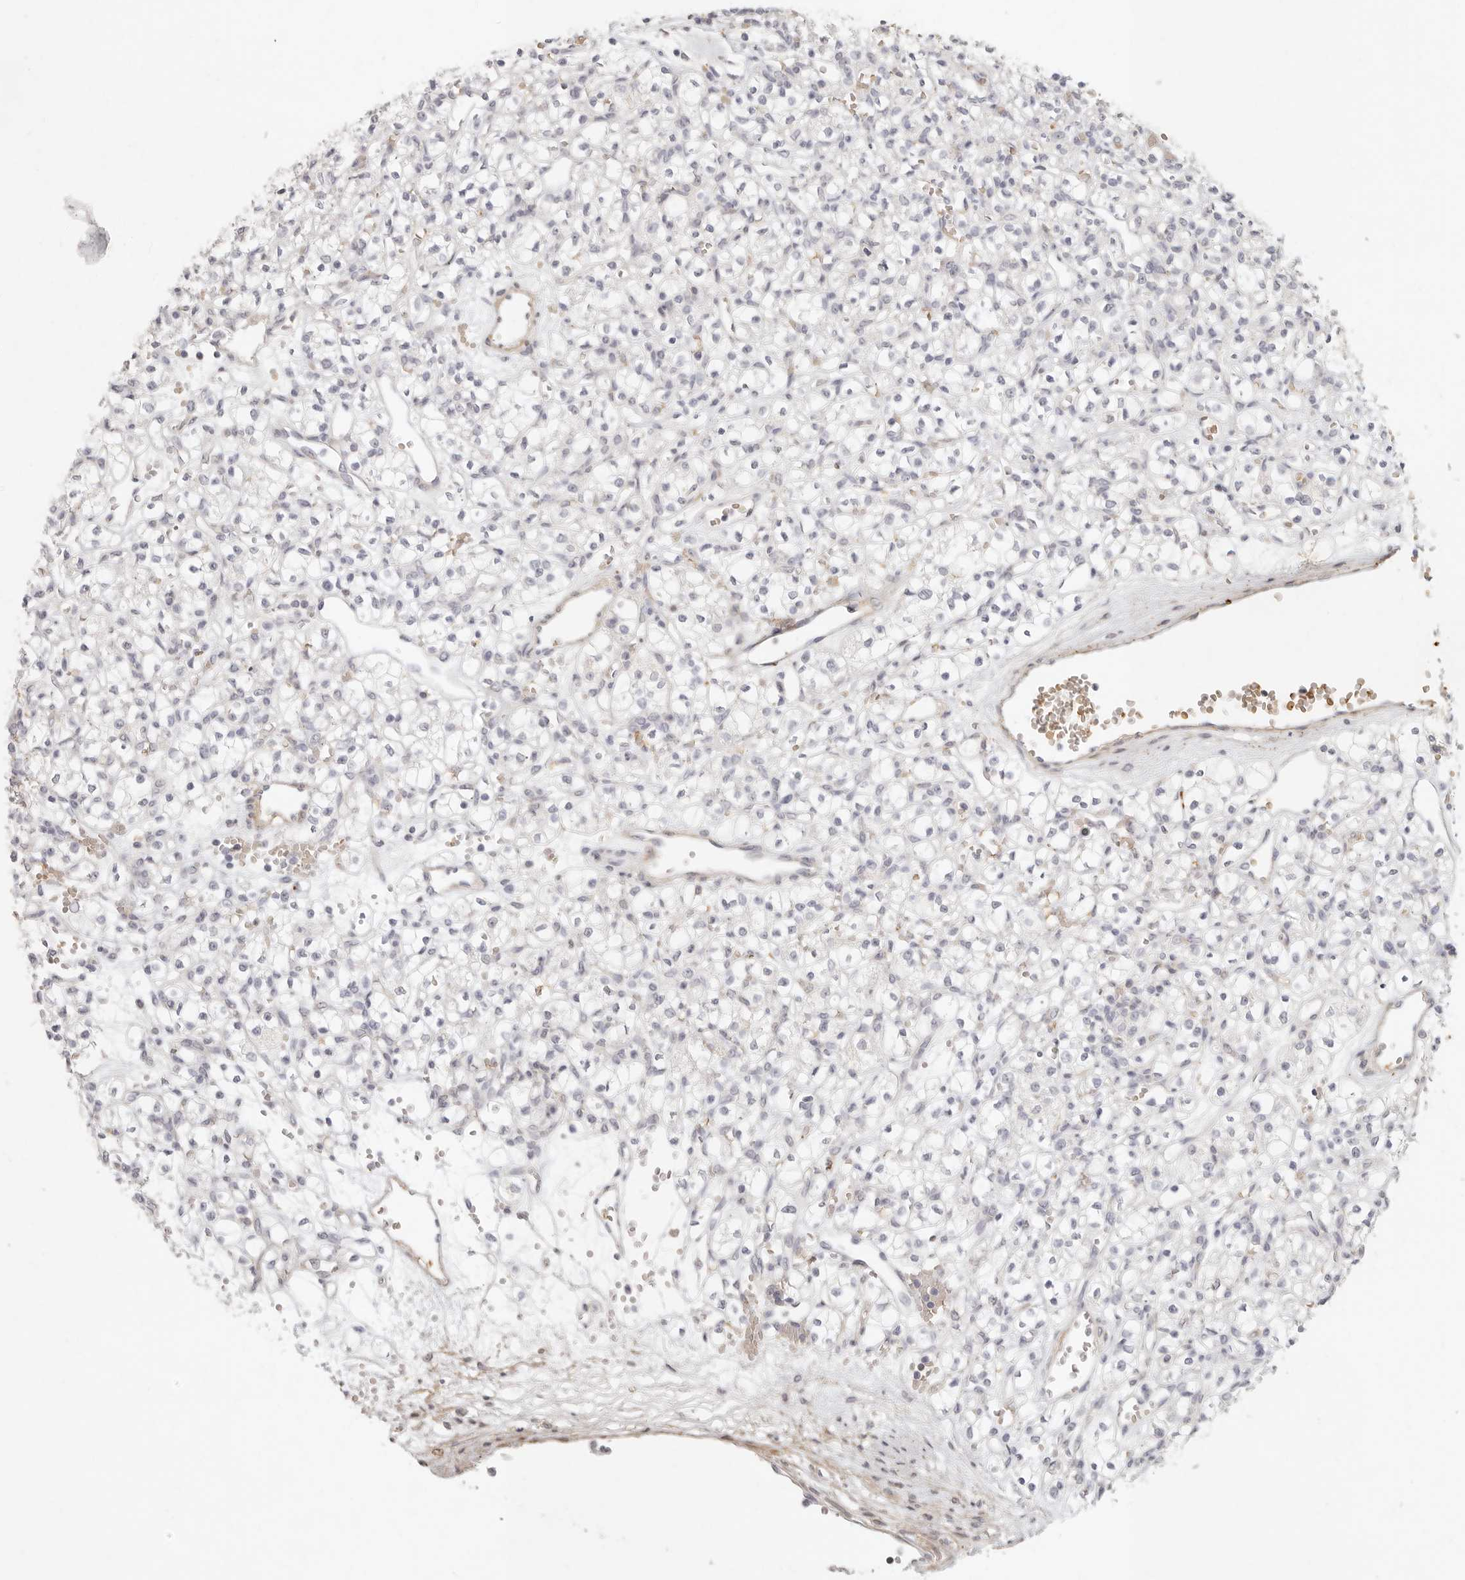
{"staining": {"intensity": "negative", "quantity": "none", "location": "none"}, "tissue": "renal cancer", "cell_type": "Tumor cells", "image_type": "cancer", "snomed": [{"axis": "morphology", "description": "Adenocarcinoma, NOS"}, {"axis": "topography", "description": "Kidney"}], "caption": "A high-resolution photomicrograph shows immunohistochemistry (IHC) staining of renal cancer, which reveals no significant expression in tumor cells.", "gene": "NIBAN1", "patient": {"sex": "female", "age": 59}}